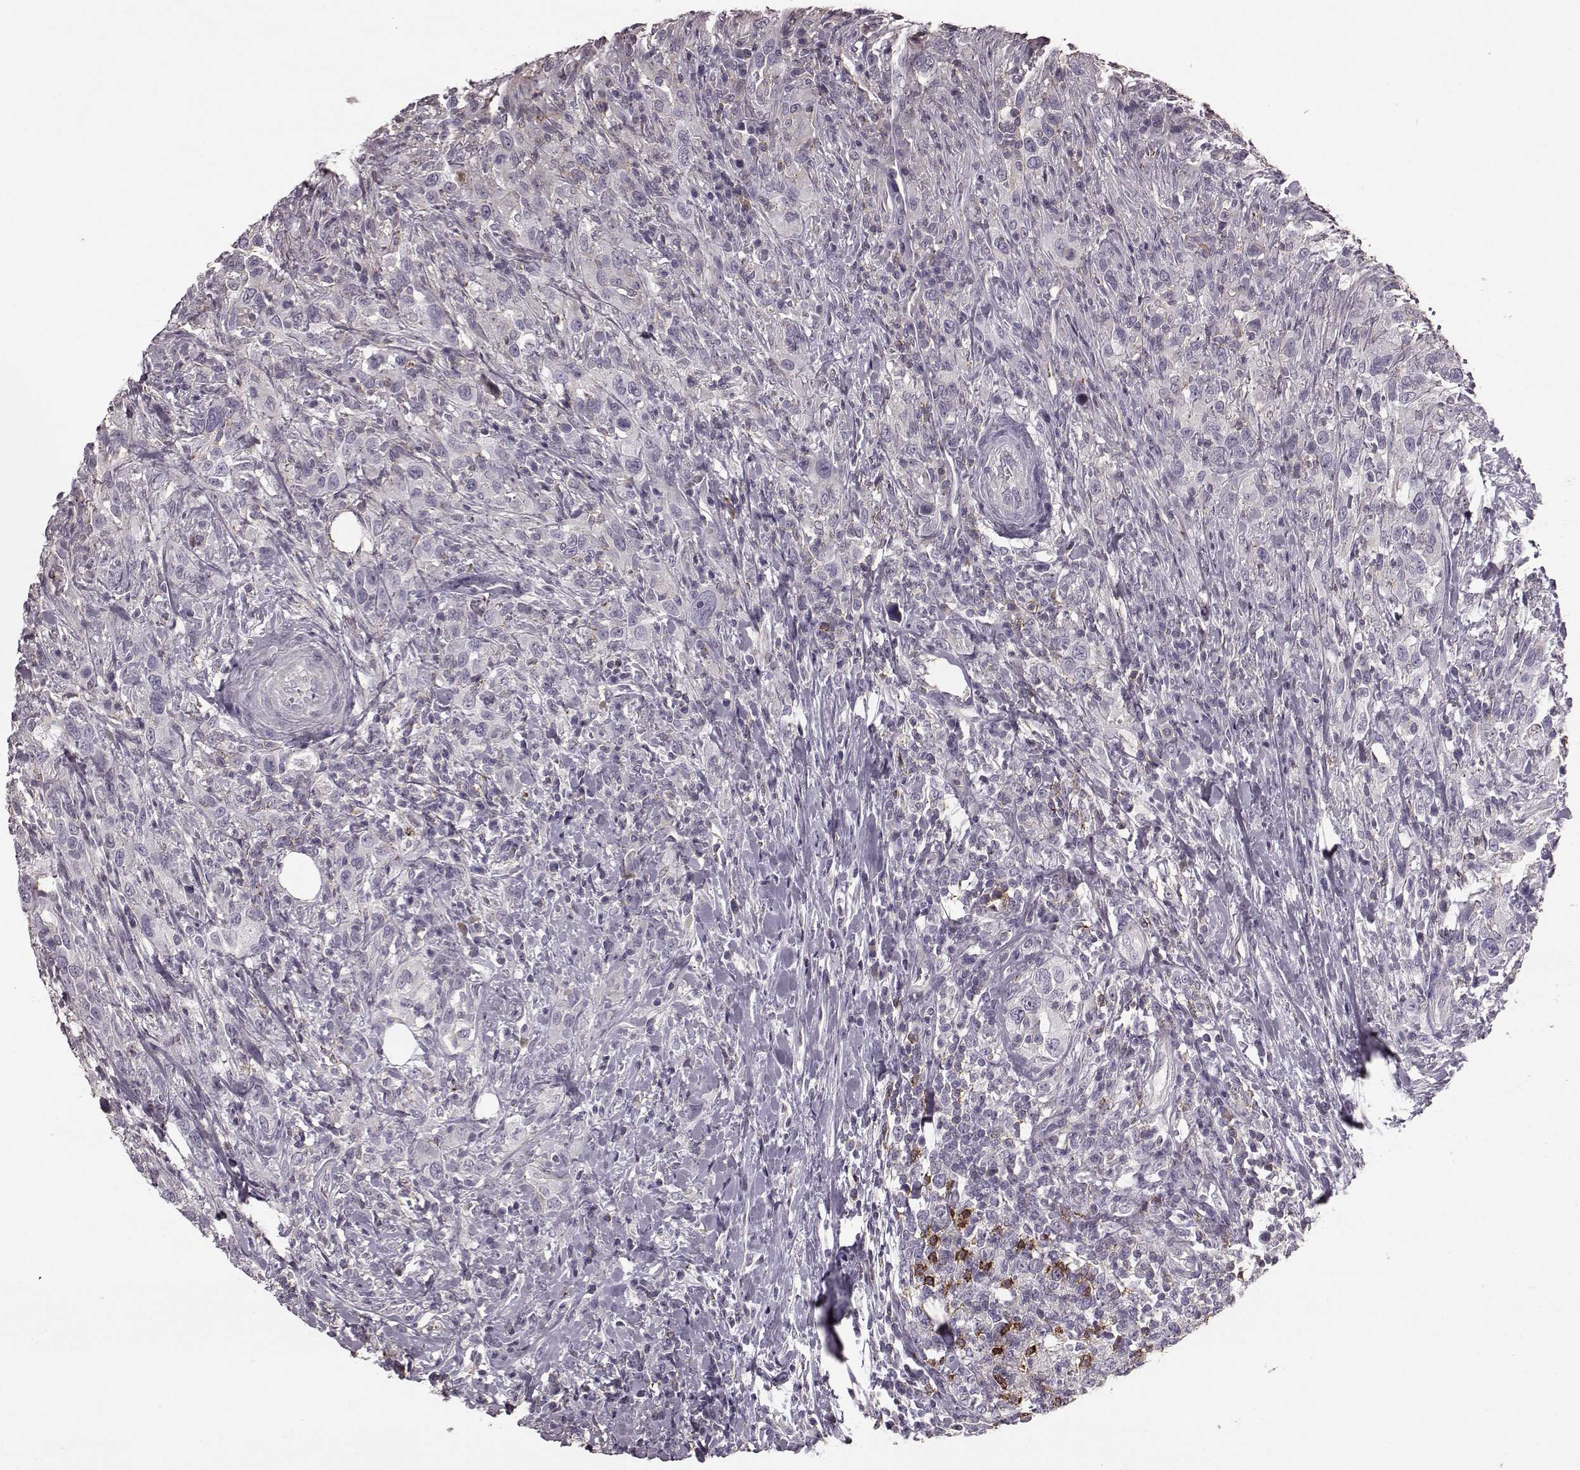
{"staining": {"intensity": "negative", "quantity": "none", "location": "none"}, "tissue": "urothelial cancer", "cell_type": "Tumor cells", "image_type": "cancer", "snomed": [{"axis": "morphology", "description": "Urothelial carcinoma, NOS"}, {"axis": "morphology", "description": "Urothelial carcinoma, High grade"}, {"axis": "topography", "description": "Urinary bladder"}], "caption": "Immunohistochemistry of high-grade urothelial carcinoma shows no staining in tumor cells.", "gene": "PDCD1", "patient": {"sex": "female", "age": 64}}